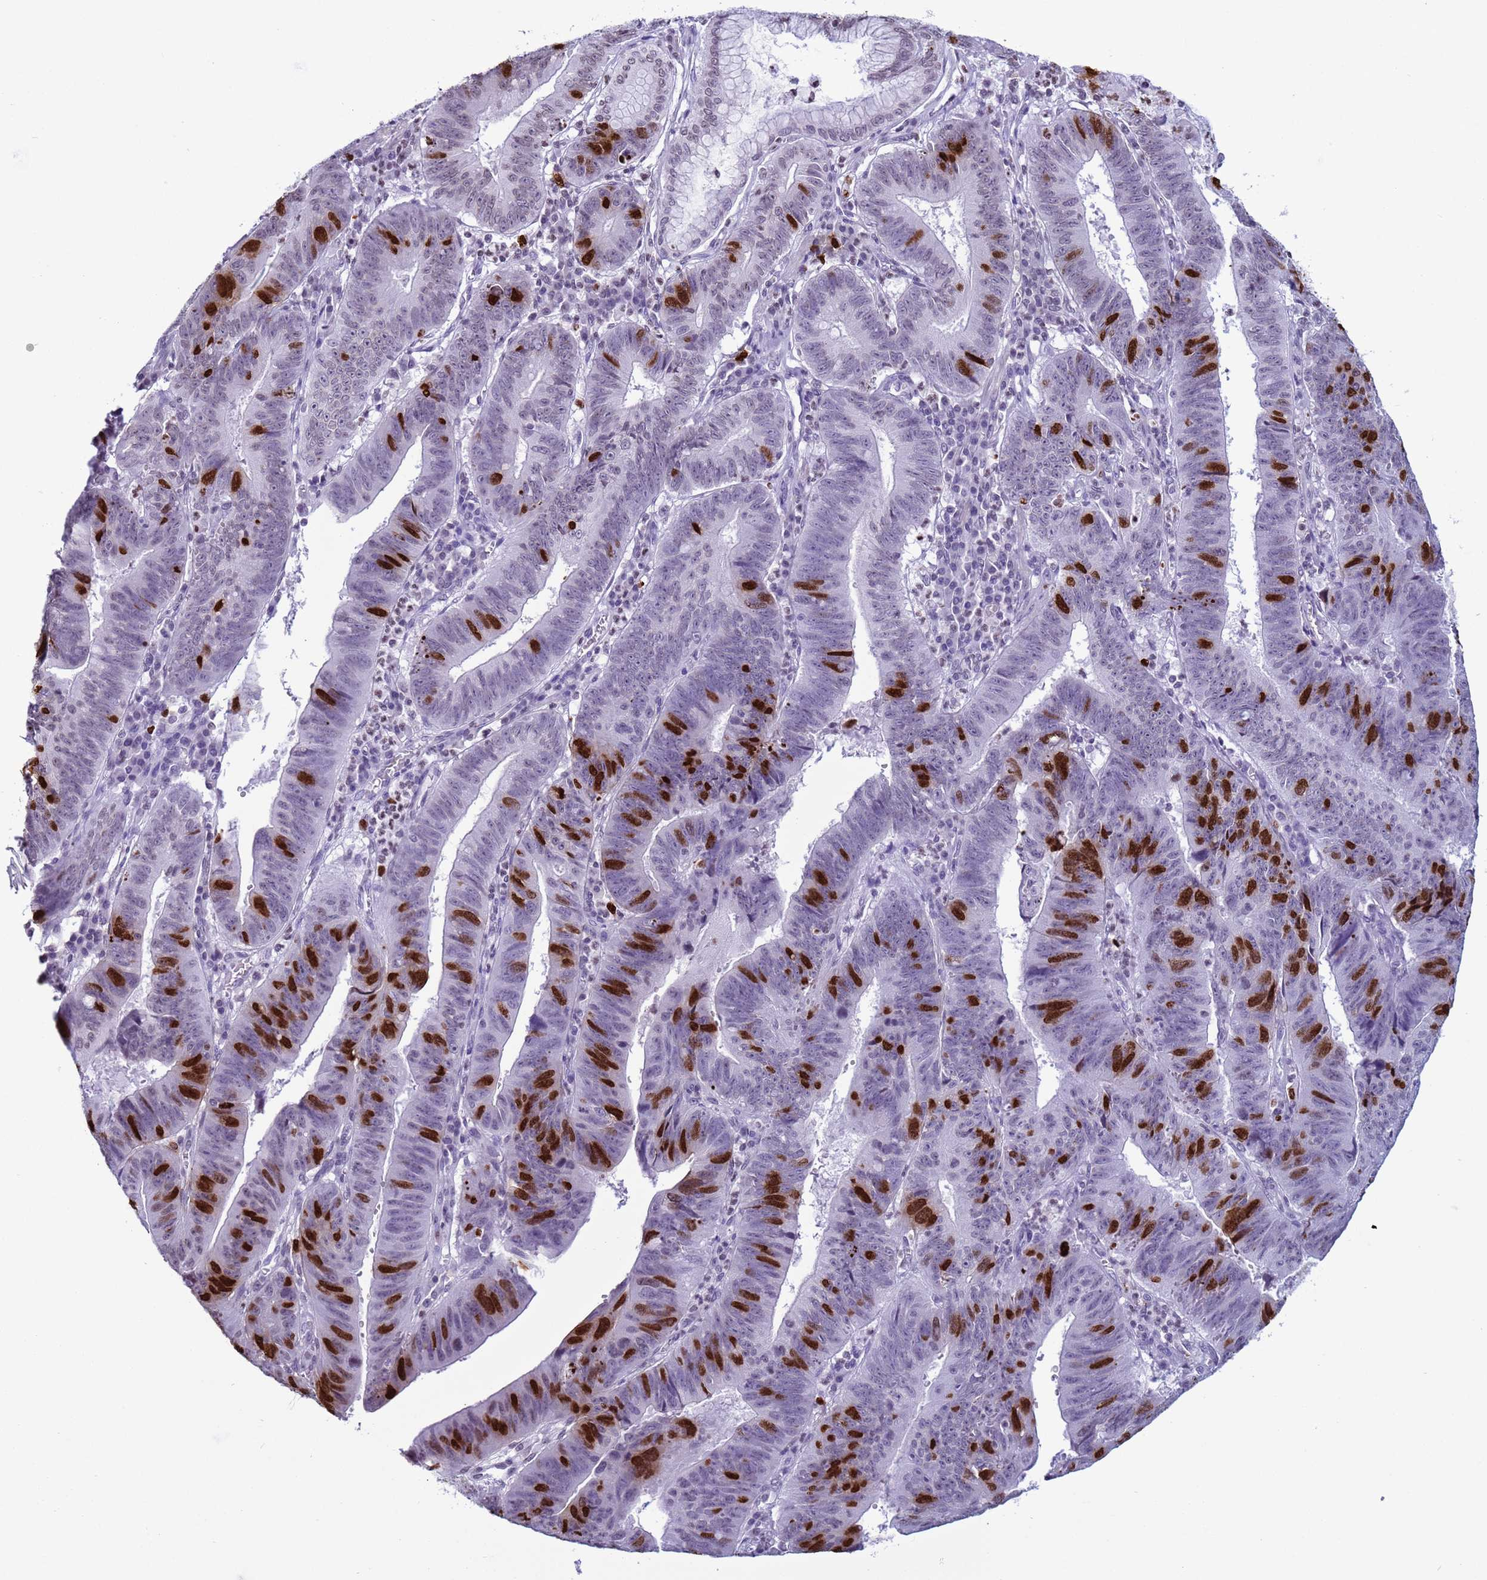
{"staining": {"intensity": "strong", "quantity": "<25%", "location": "nuclear"}, "tissue": "stomach cancer", "cell_type": "Tumor cells", "image_type": "cancer", "snomed": [{"axis": "morphology", "description": "Adenocarcinoma, NOS"}, {"axis": "topography", "description": "Stomach"}], "caption": "Stomach cancer tissue displays strong nuclear positivity in about <25% of tumor cells, visualized by immunohistochemistry.", "gene": "H4C8", "patient": {"sex": "male", "age": 59}}